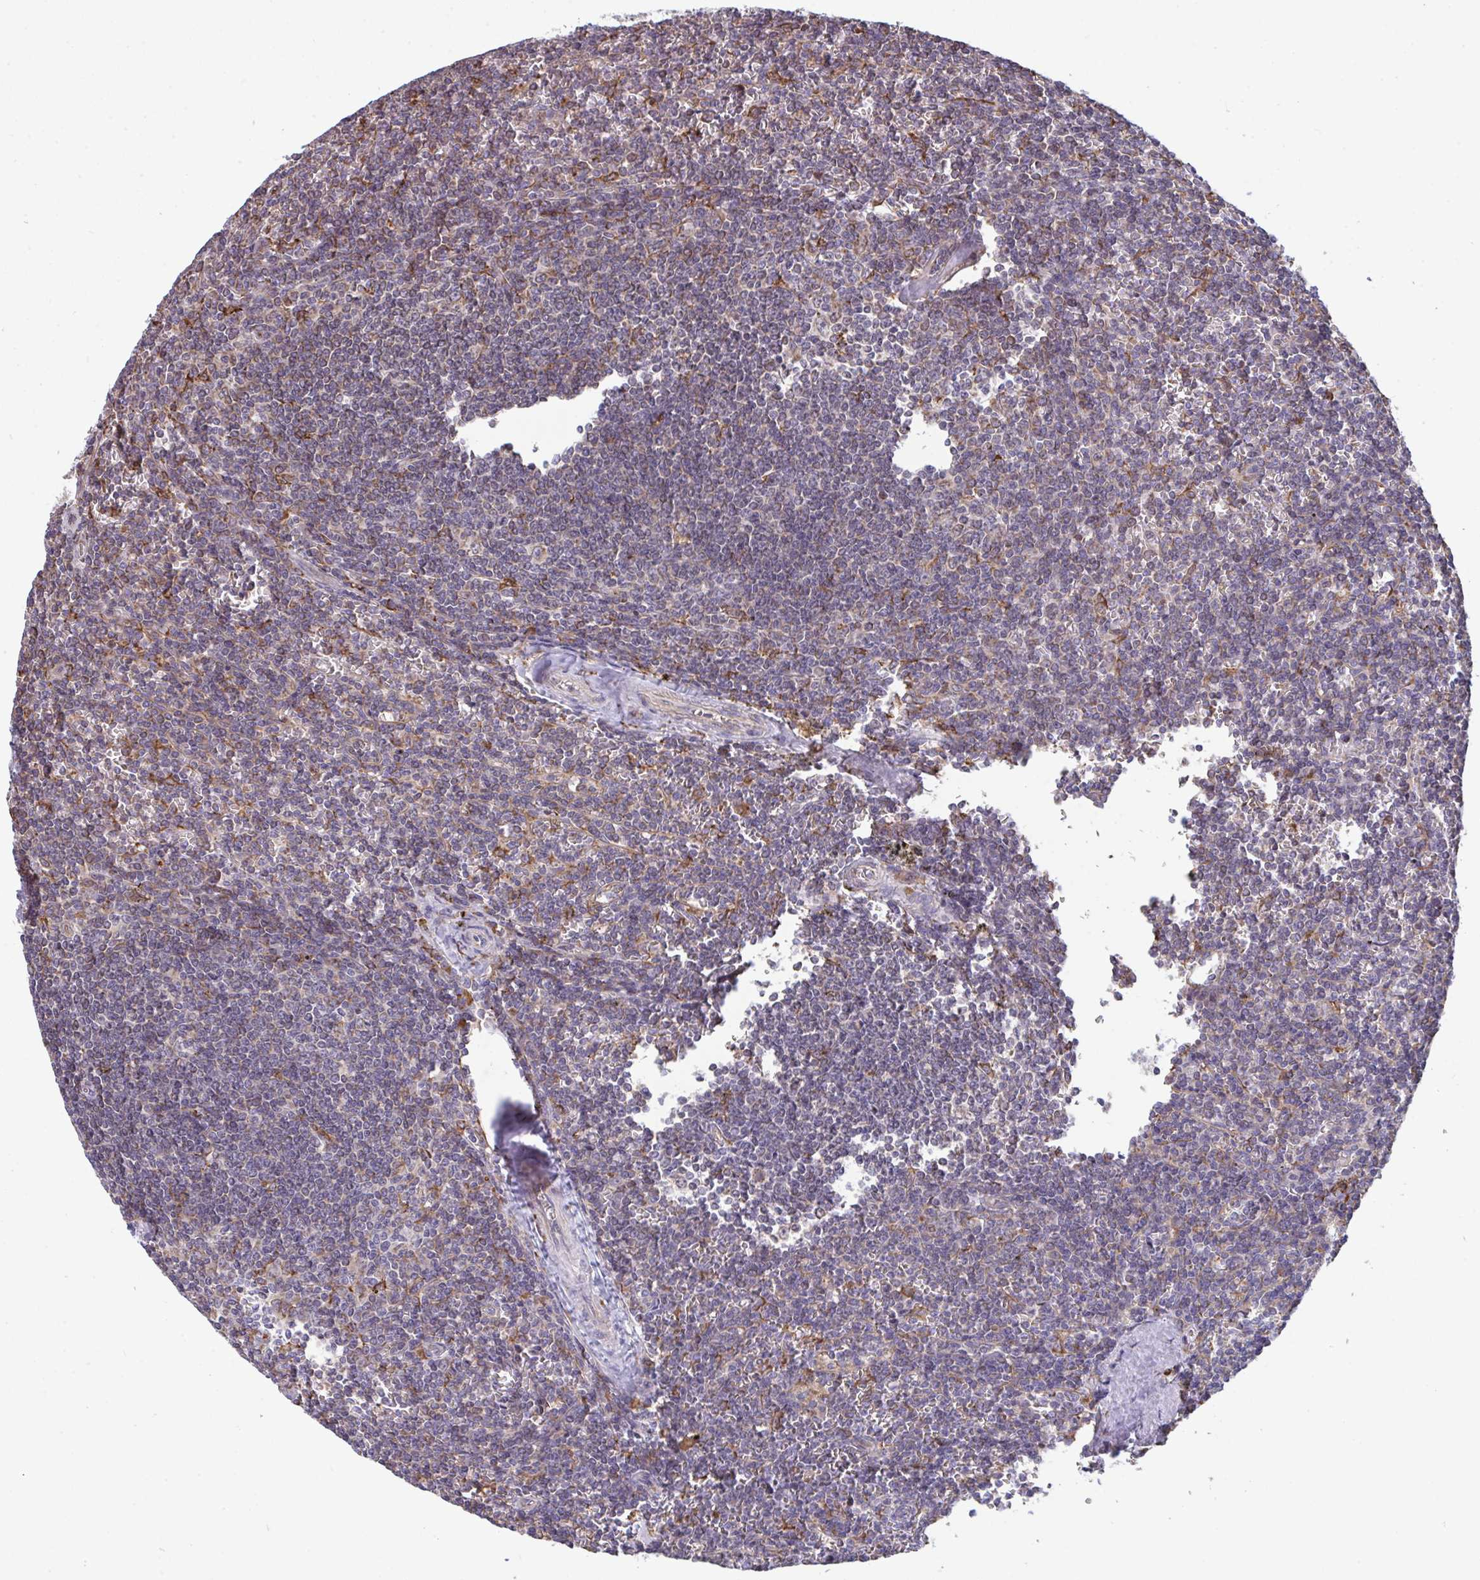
{"staining": {"intensity": "weak", "quantity": "<25%", "location": "cytoplasmic/membranous"}, "tissue": "lymphoma", "cell_type": "Tumor cells", "image_type": "cancer", "snomed": [{"axis": "morphology", "description": "Malignant lymphoma, non-Hodgkin's type, Low grade"}, {"axis": "topography", "description": "Spleen"}], "caption": "DAB (3,3'-diaminobenzidine) immunohistochemical staining of lymphoma exhibits no significant positivity in tumor cells.", "gene": "MYMK", "patient": {"sex": "male", "age": 78}}